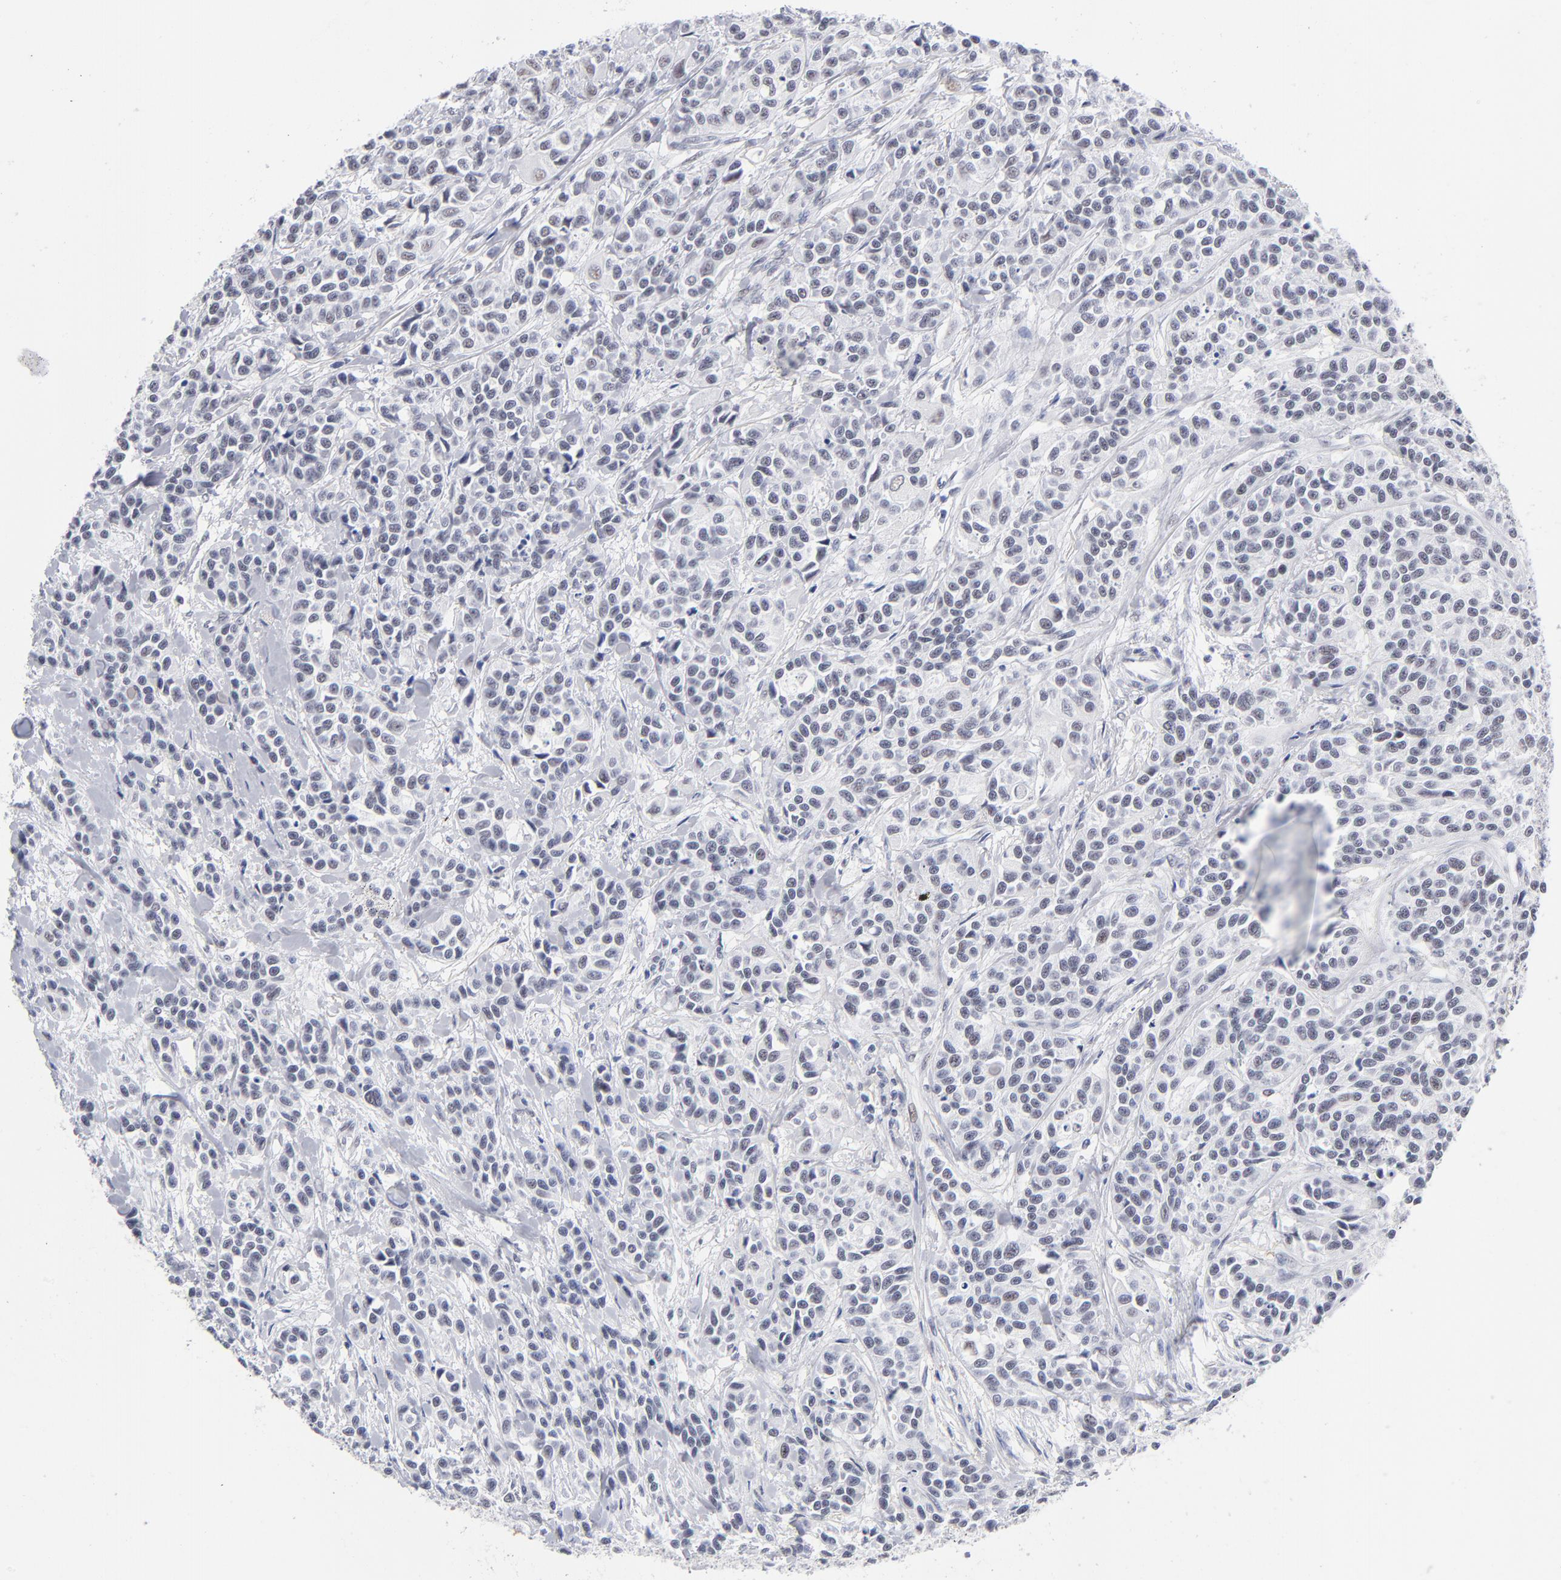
{"staining": {"intensity": "weak", "quantity": "<25%", "location": "nuclear"}, "tissue": "urothelial cancer", "cell_type": "Tumor cells", "image_type": "cancer", "snomed": [{"axis": "morphology", "description": "Urothelial carcinoma, High grade"}, {"axis": "topography", "description": "Urinary bladder"}], "caption": "Image shows no protein positivity in tumor cells of urothelial cancer tissue. (Immunohistochemistry, brightfield microscopy, high magnification).", "gene": "SNRPB", "patient": {"sex": "female", "age": 81}}